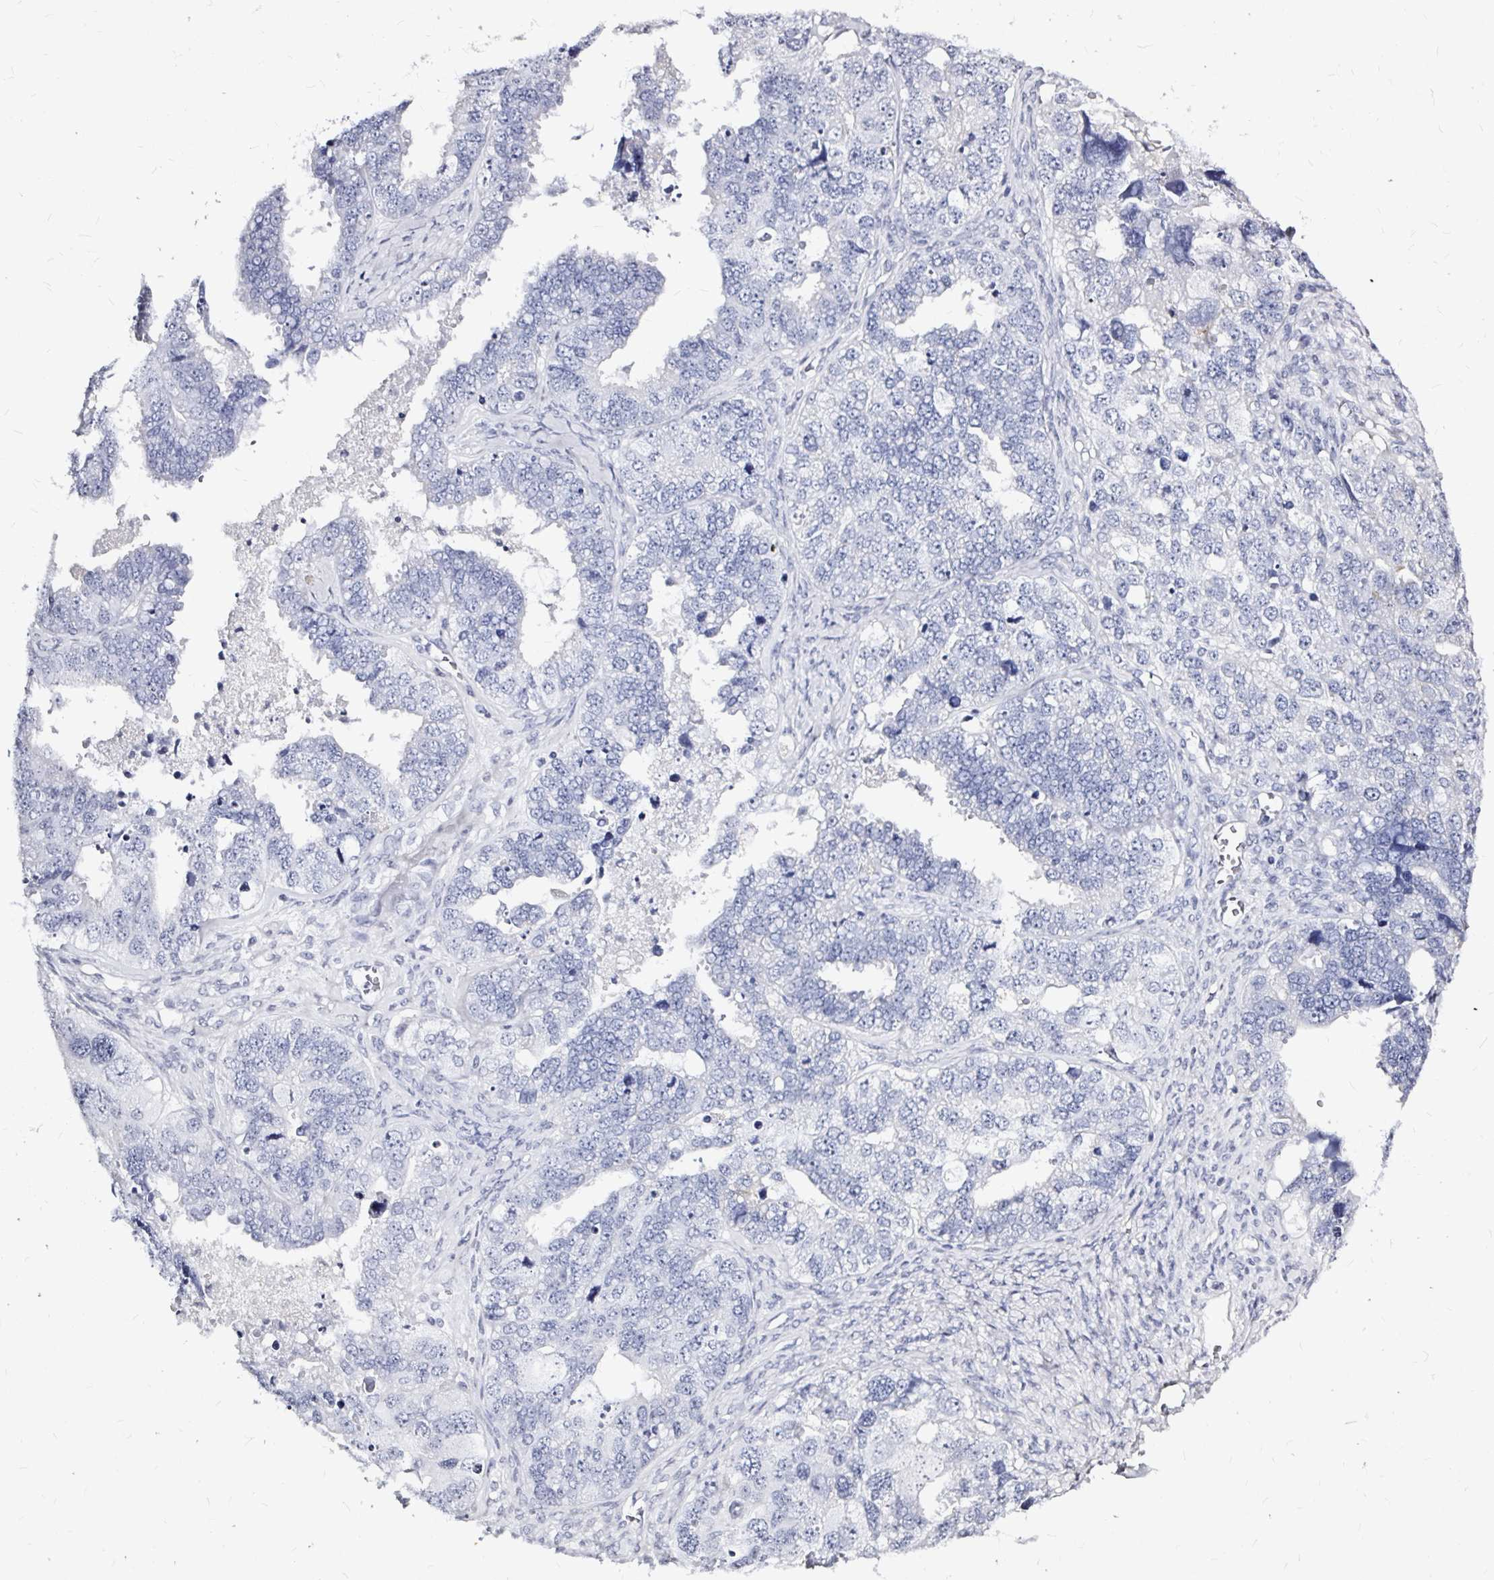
{"staining": {"intensity": "negative", "quantity": "none", "location": "none"}, "tissue": "ovarian cancer", "cell_type": "Tumor cells", "image_type": "cancer", "snomed": [{"axis": "morphology", "description": "Cystadenocarcinoma, serous, NOS"}, {"axis": "topography", "description": "Ovary"}], "caption": "An image of ovarian cancer stained for a protein exhibits no brown staining in tumor cells. (Stains: DAB (3,3'-diaminobenzidine) IHC with hematoxylin counter stain, Microscopy: brightfield microscopy at high magnification).", "gene": "LUZP4", "patient": {"sex": "female", "age": 76}}